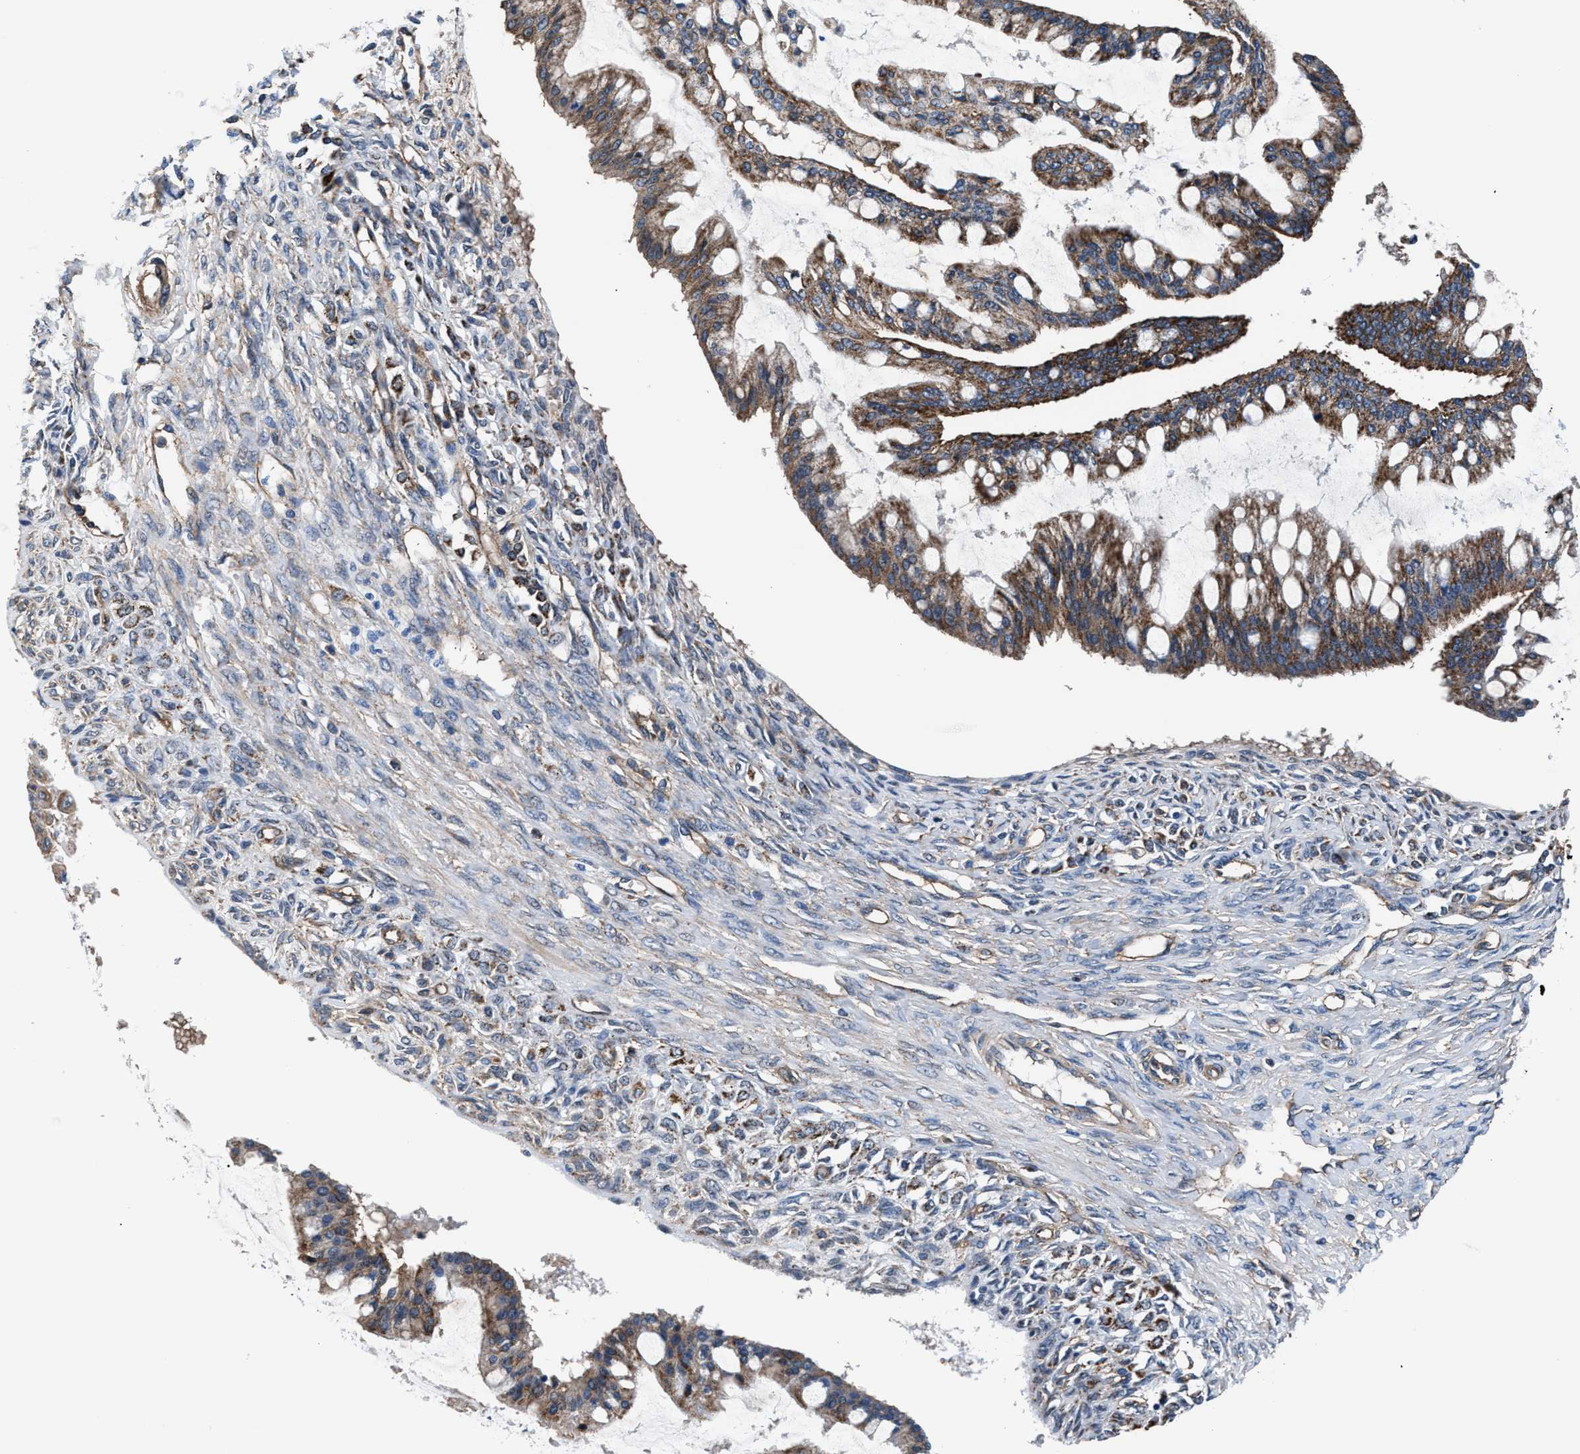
{"staining": {"intensity": "strong", "quantity": "25%-75%", "location": "cytoplasmic/membranous"}, "tissue": "ovarian cancer", "cell_type": "Tumor cells", "image_type": "cancer", "snomed": [{"axis": "morphology", "description": "Cystadenocarcinoma, mucinous, NOS"}, {"axis": "topography", "description": "Ovary"}], "caption": "Ovarian cancer stained for a protein (brown) displays strong cytoplasmic/membranous positive positivity in about 25%-75% of tumor cells.", "gene": "NKTR", "patient": {"sex": "female", "age": 73}}